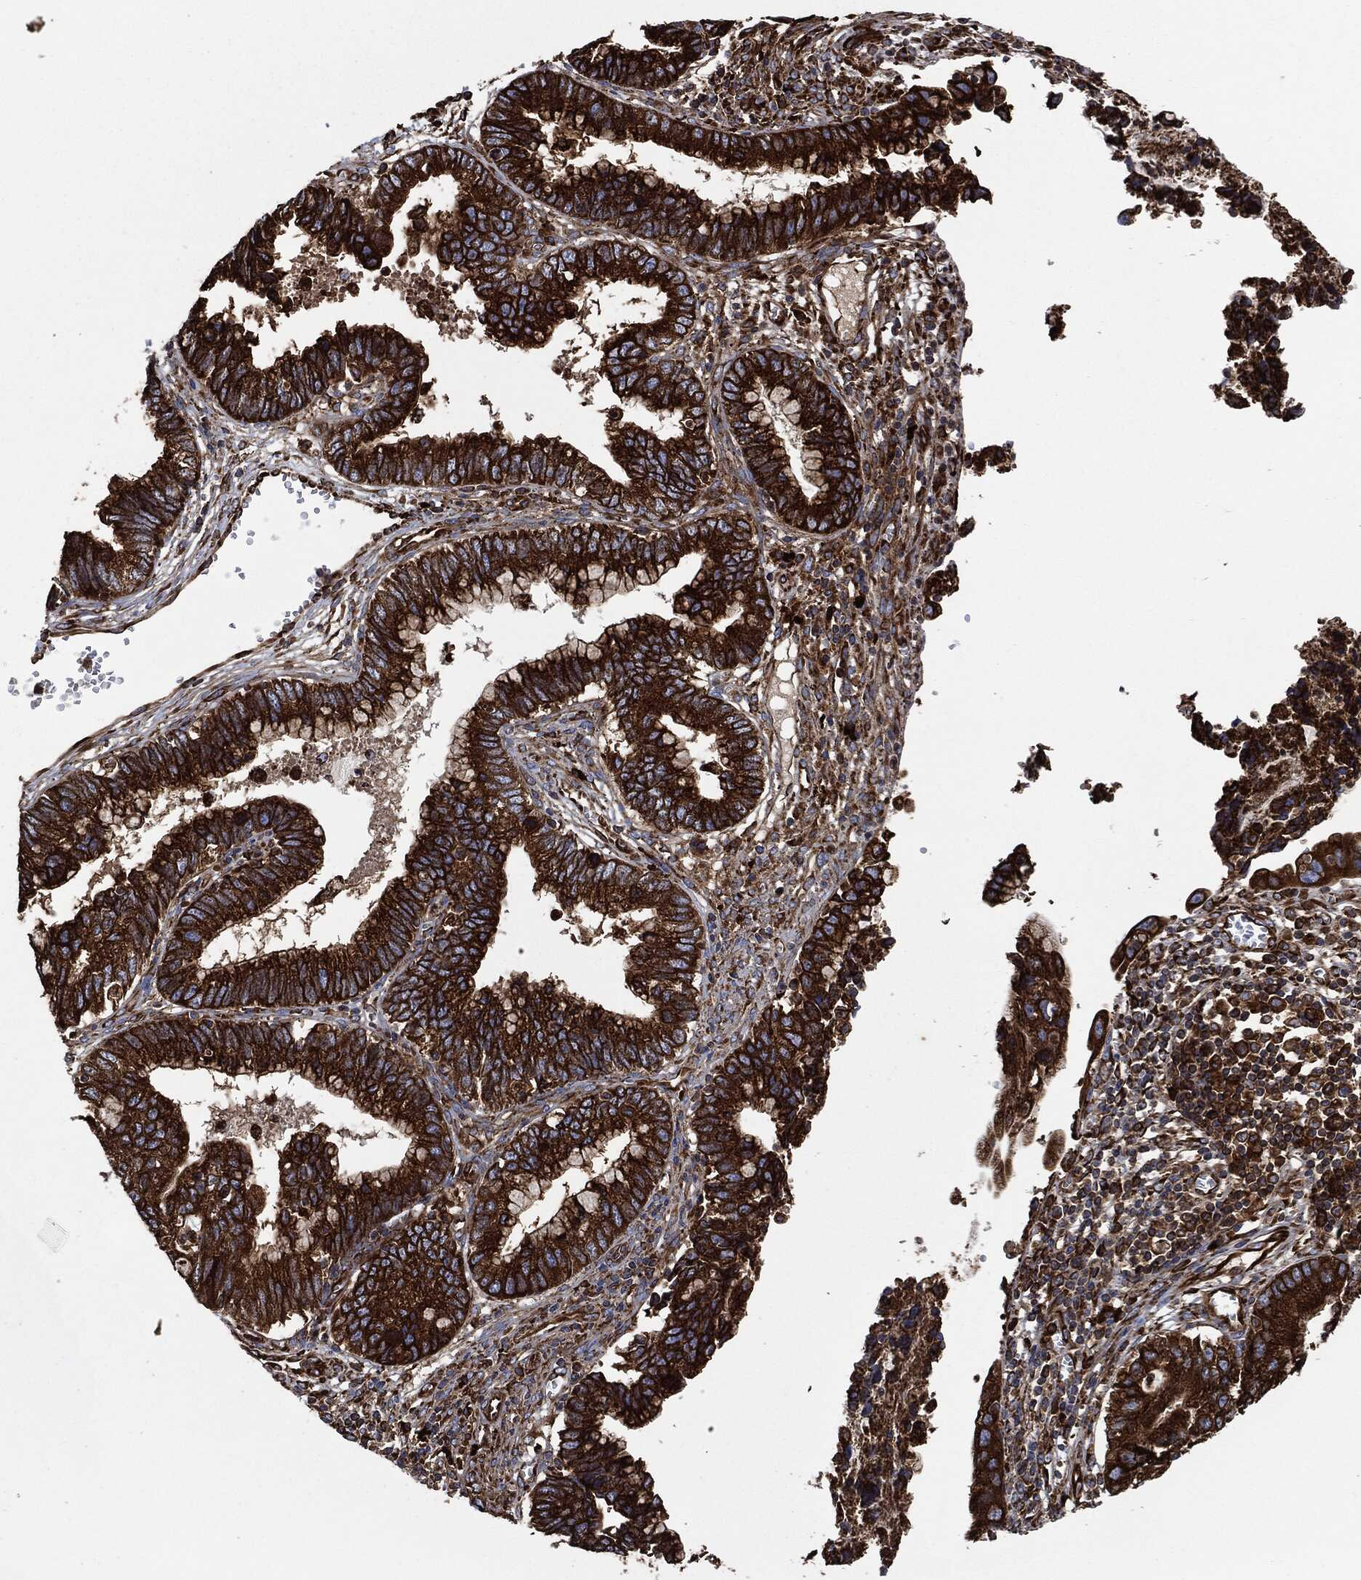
{"staining": {"intensity": "strong", "quantity": ">75%", "location": "cytoplasmic/membranous"}, "tissue": "cervical cancer", "cell_type": "Tumor cells", "image_type": "cancer", "snomed": [{"axis": "morphology", "description": "Adenocarcinoma, NOS"}, {"axis": "topography", "description": "Cervix"}], "caption": "This histopathology image demonstrates adenocarcinoma (cervical) stained with immunohistochemistry to label a protein in brown. The cytoplasmic/membranous of tumor cells show strong positivity for the protein. Nuclei are counter-stained blue.", "gene": "AMFR", "patient": {"sex": "female", "age": 44}}